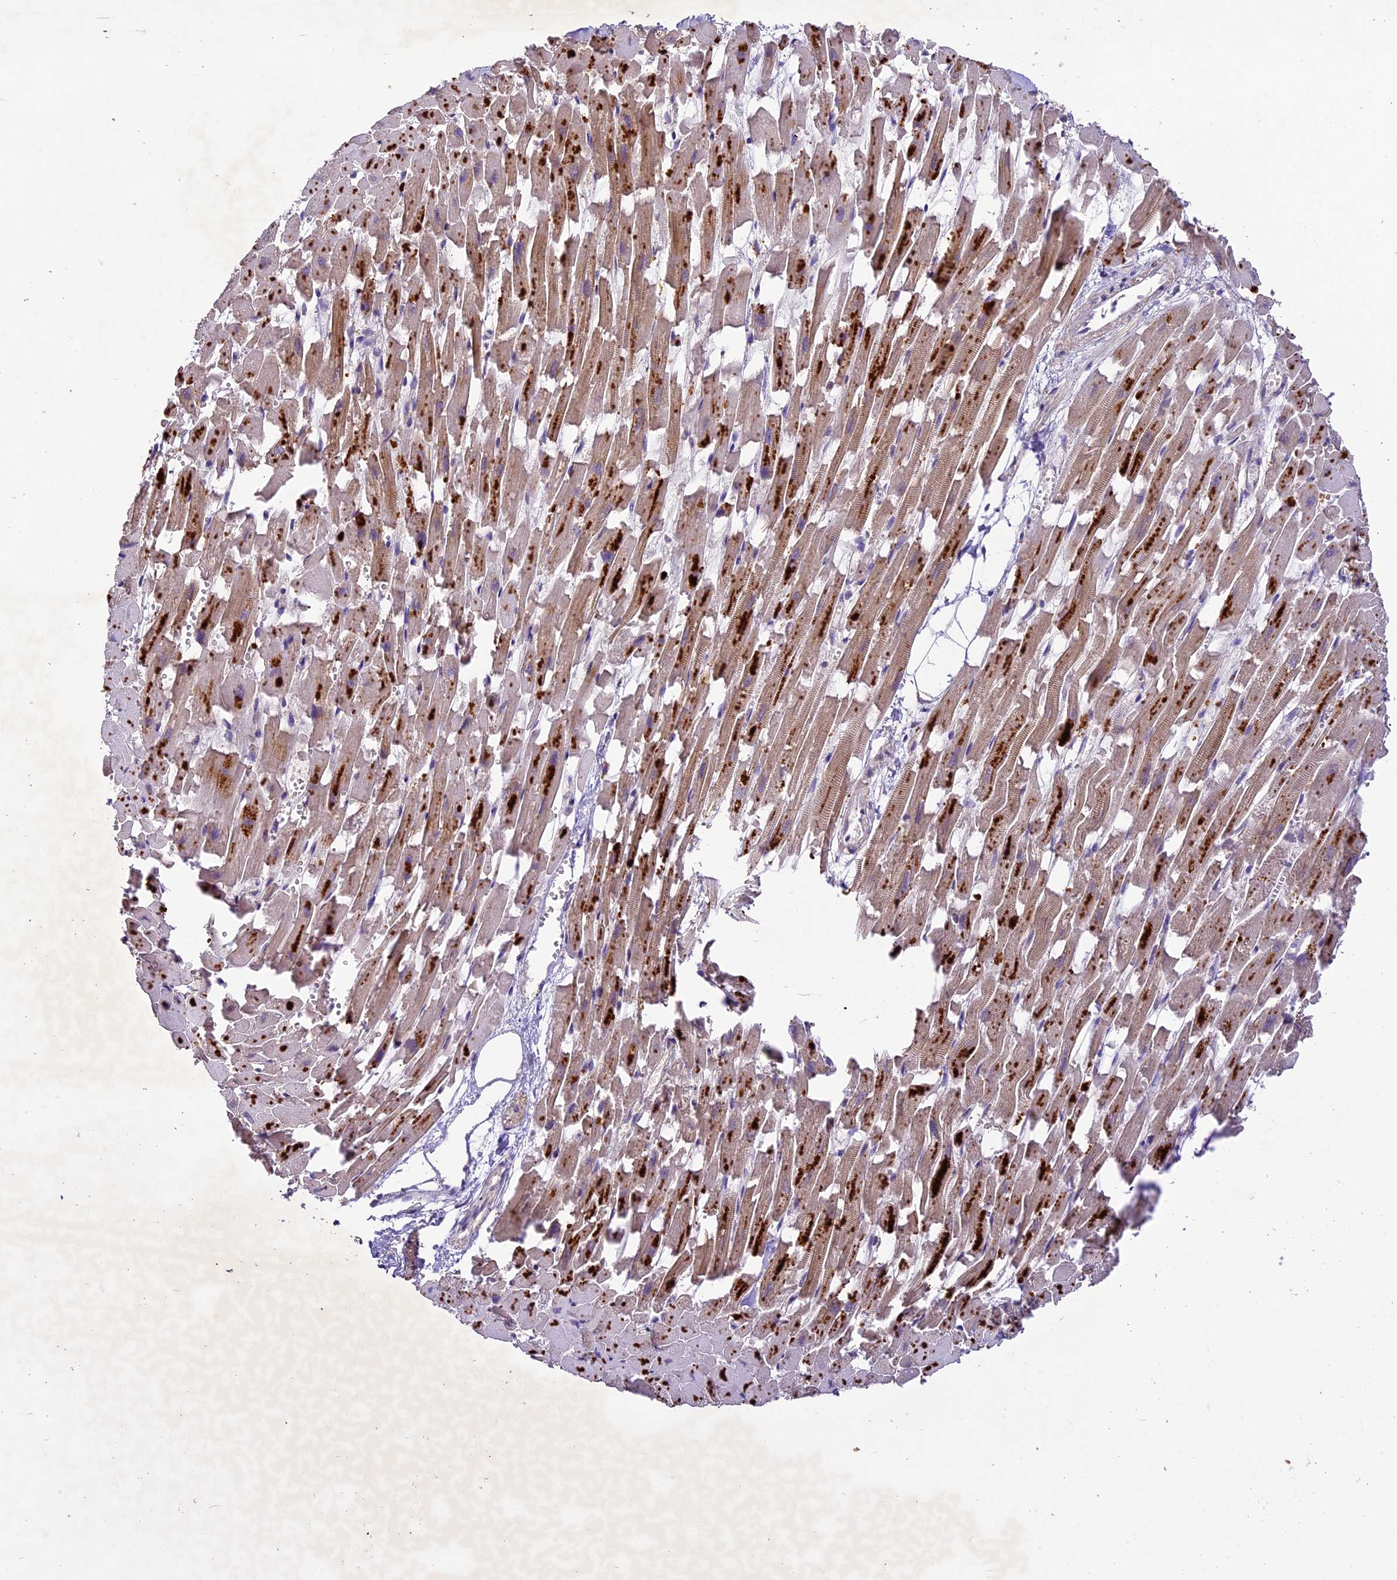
{"staining": {"intensity": "moderate", "quantity": ">75%", "location": "cytoplasmic/membranous"}, "tissue": "heart muscle", "cell_type": "Cardiomyocytes", "image_type": "normal", "snomed": [{"axis": "morphology", "description": "Normal tissue, NOS"}, {"axis": "topography", "description": "Heart"}], "caption": "Moderate cytoplasmic/membranous staining for a protein is present in approximately >75% of cardiomyocytes of benign heart muscle using IHC.", "gene": "ATP10A", "patient": {"sex": "female", "age": 64}}